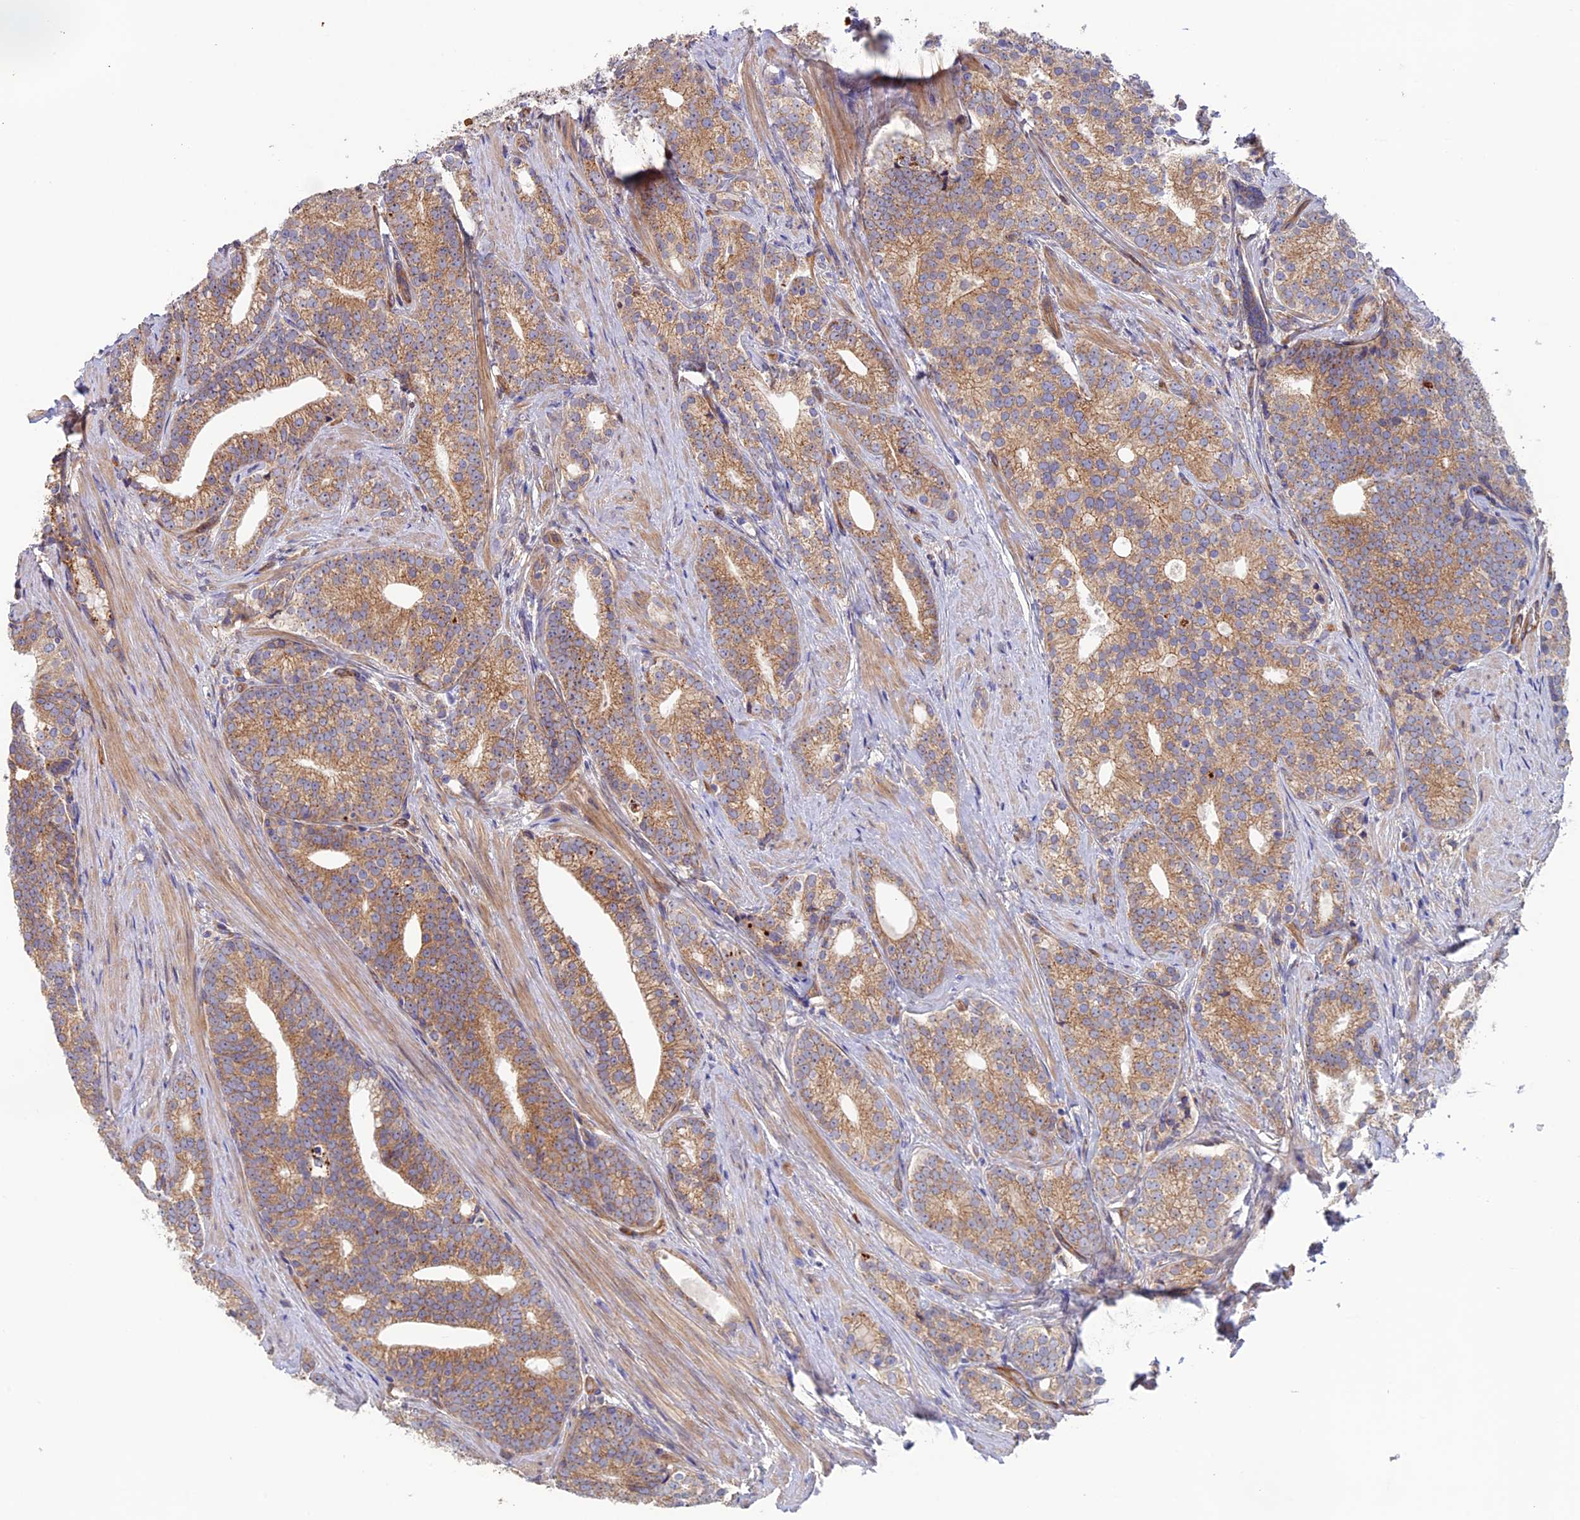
{"staining": {"intensity": "moderate", "quantity": ">75%", "location": "cytoplasmic/membranous"}, "tissue": "prostate cancer", "cell_type": "Tumor cells", "image_type": "cancer", "snomed": [{"axis": "morphology", "description": "Adenocarcinoma, Low grade"}, {"axis": "topography", "description": "Prostate"}], "caption": "The histopathology image demonstrates staining of prostate cancer, revealing moderate cytoplasmic/membranous protein positivity (brown color) within tumor cells.", "gene": "DUS3L", "patient": {"sex": "male", "age": 71}}